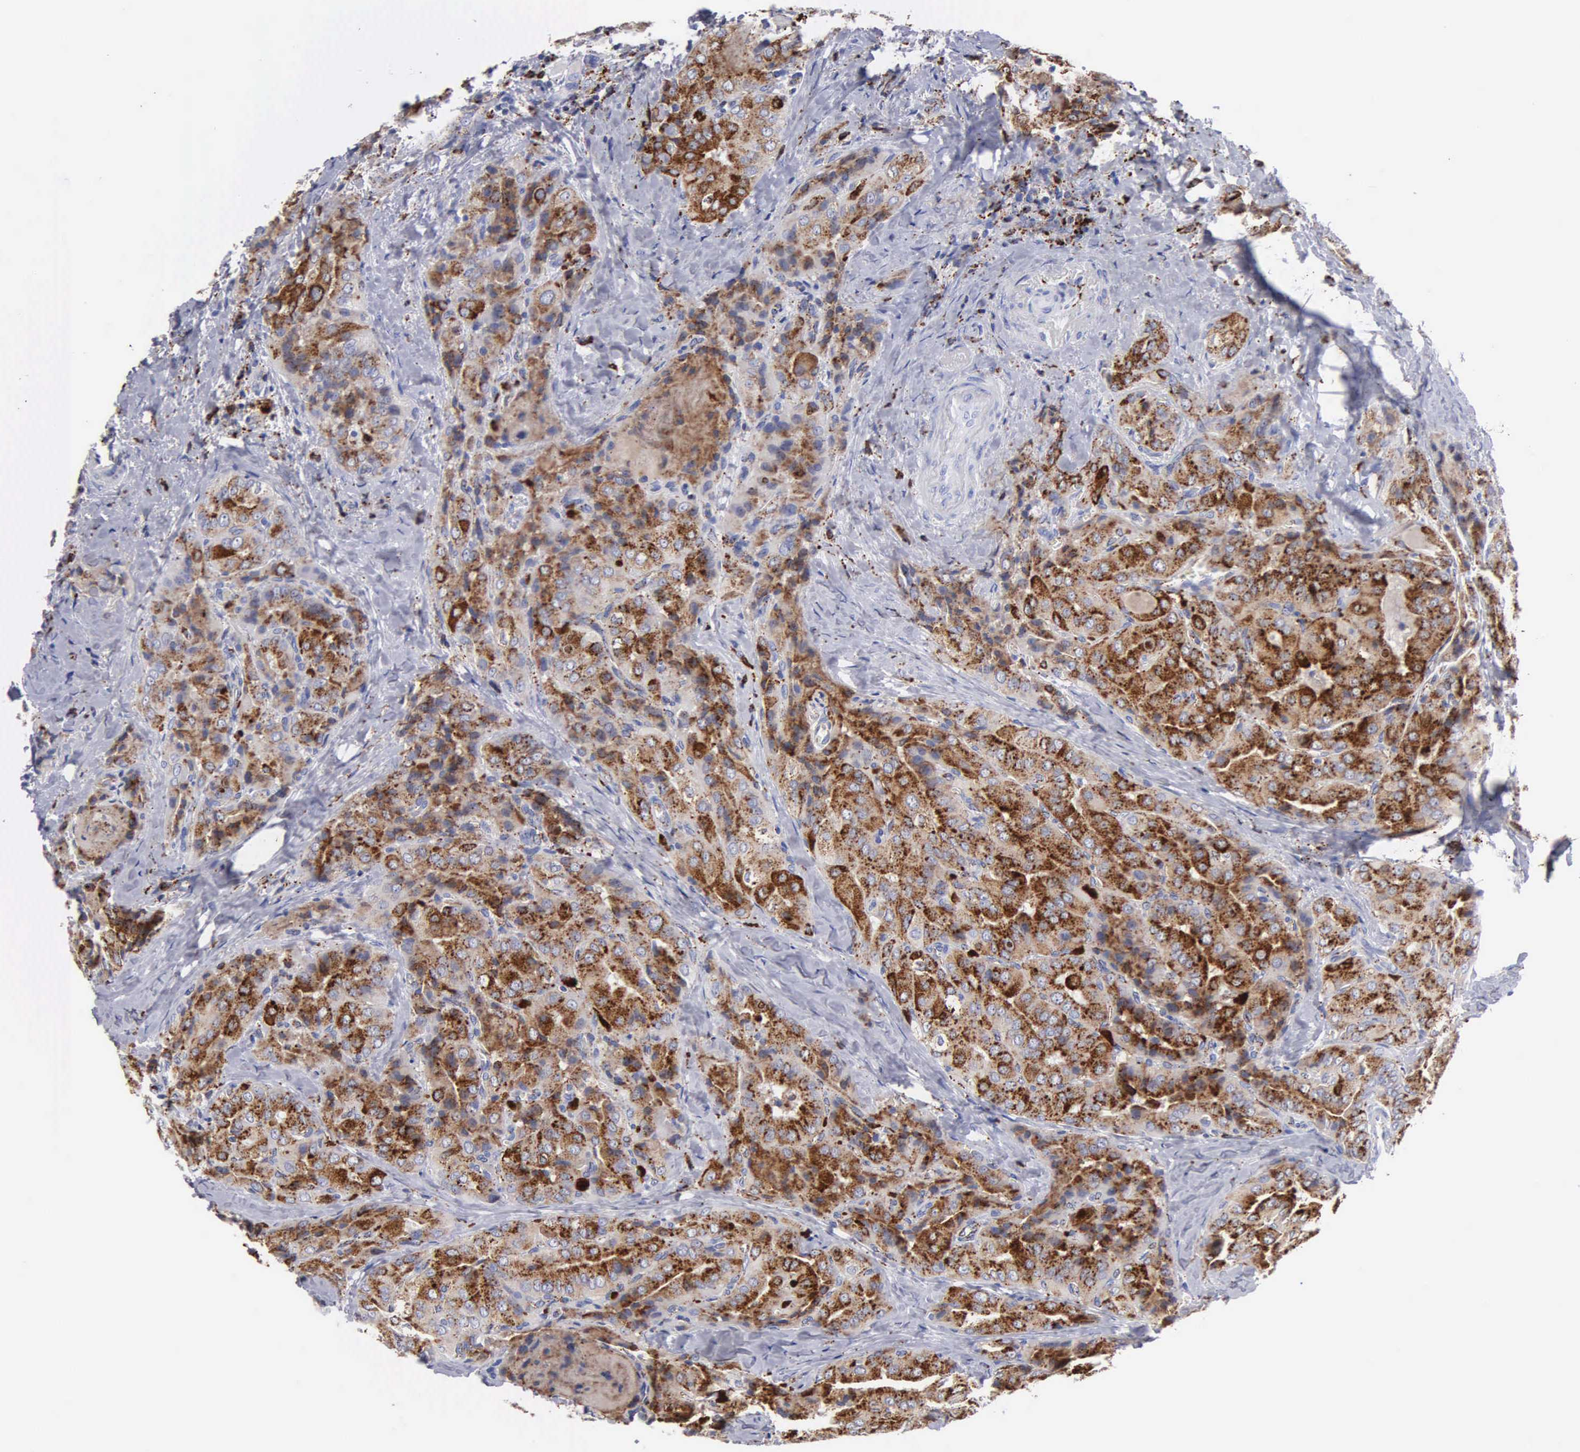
{"staining": {"intensity": "strong", "quantity": ">75%", "location": "cytoplasmic/membranous"}, "tissue": "thyroid cancer", "cell_type": "Tumor cells", "image_type": "cancer", "snomed": [{"axis": "morphology", "description": "Papillary adenocarcinoma, NOS"}, {"axis": "topography", "description": "Thyroid gland"}], "caption": "Protein expression by immunohistochemistry (IHC) demonstrates strong cytoplasmic/membranous staining in approximately >75% of tumor cells in thyroid cancer (papillary adenocarcinoma). The staining was performed using DAB (3,3'-diaminobenzidine) to visualize the protein expression in brown, while the nuclei were stained in blue with hematoxylin (Magnification: 20x).", "gene": "CTSH", "patient": {"sex": "female", "age": 71}}